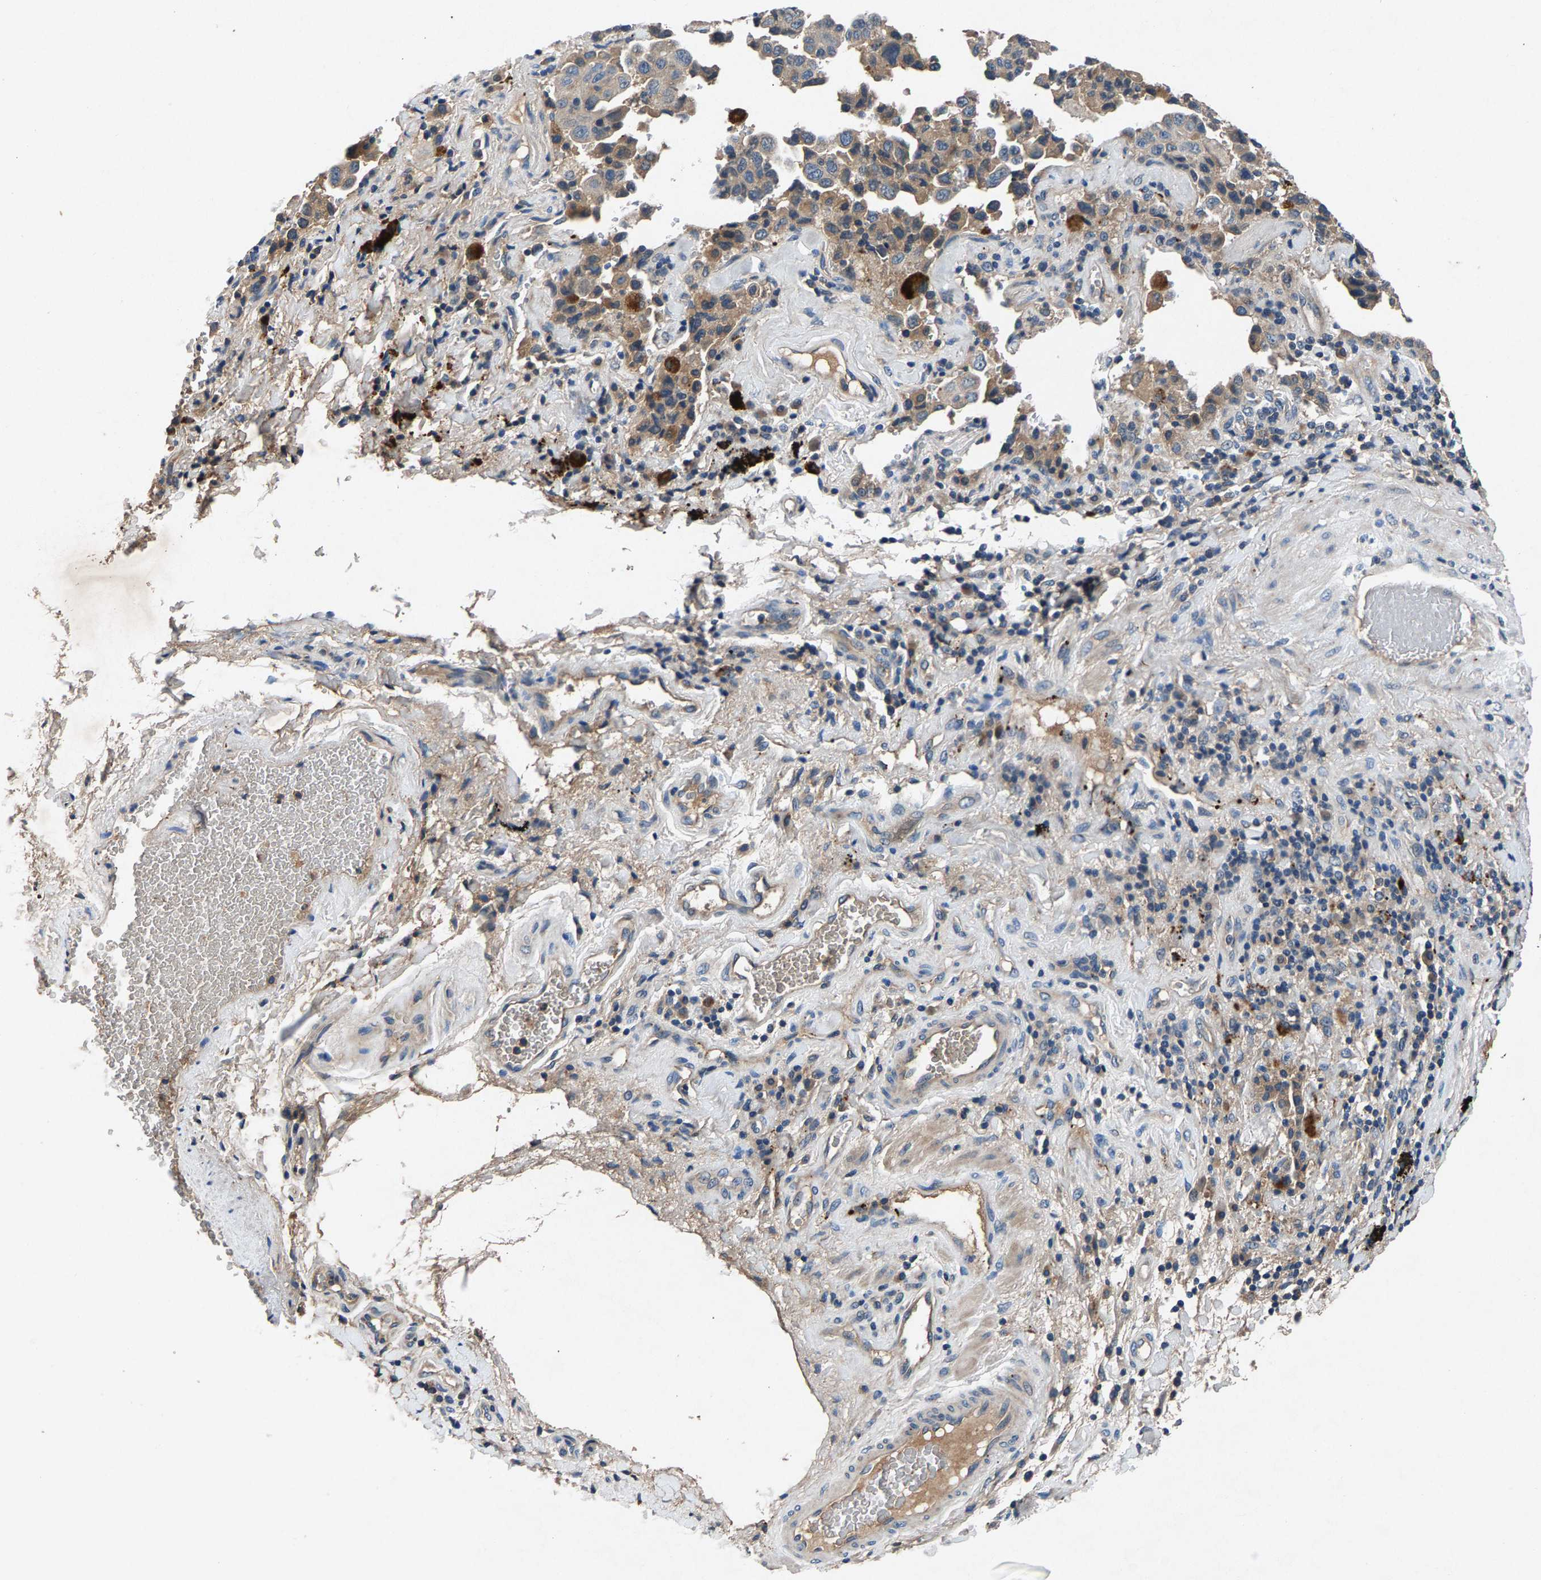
{"staining": {"intensity": "weak", "quantity": "25%-75%", "location": "cytoplasmic/membranous"}, "tissue": "lung cancer", "cell_type": "Tumor cells", "image_type": "cancer", "snomed": [{"axis": "morphology", "description": "Adenocarcinoma, NOS"}, {"axis": "topography", "description": "Lung"}], "caption": "This is an image of immunohistochemistry staining of lung cancer, which shows weak expression in the cytoplasmic/membranous of tumor cells.", "gene": "PRXL2C", "patient": {"sex": "female", "age": 51}}